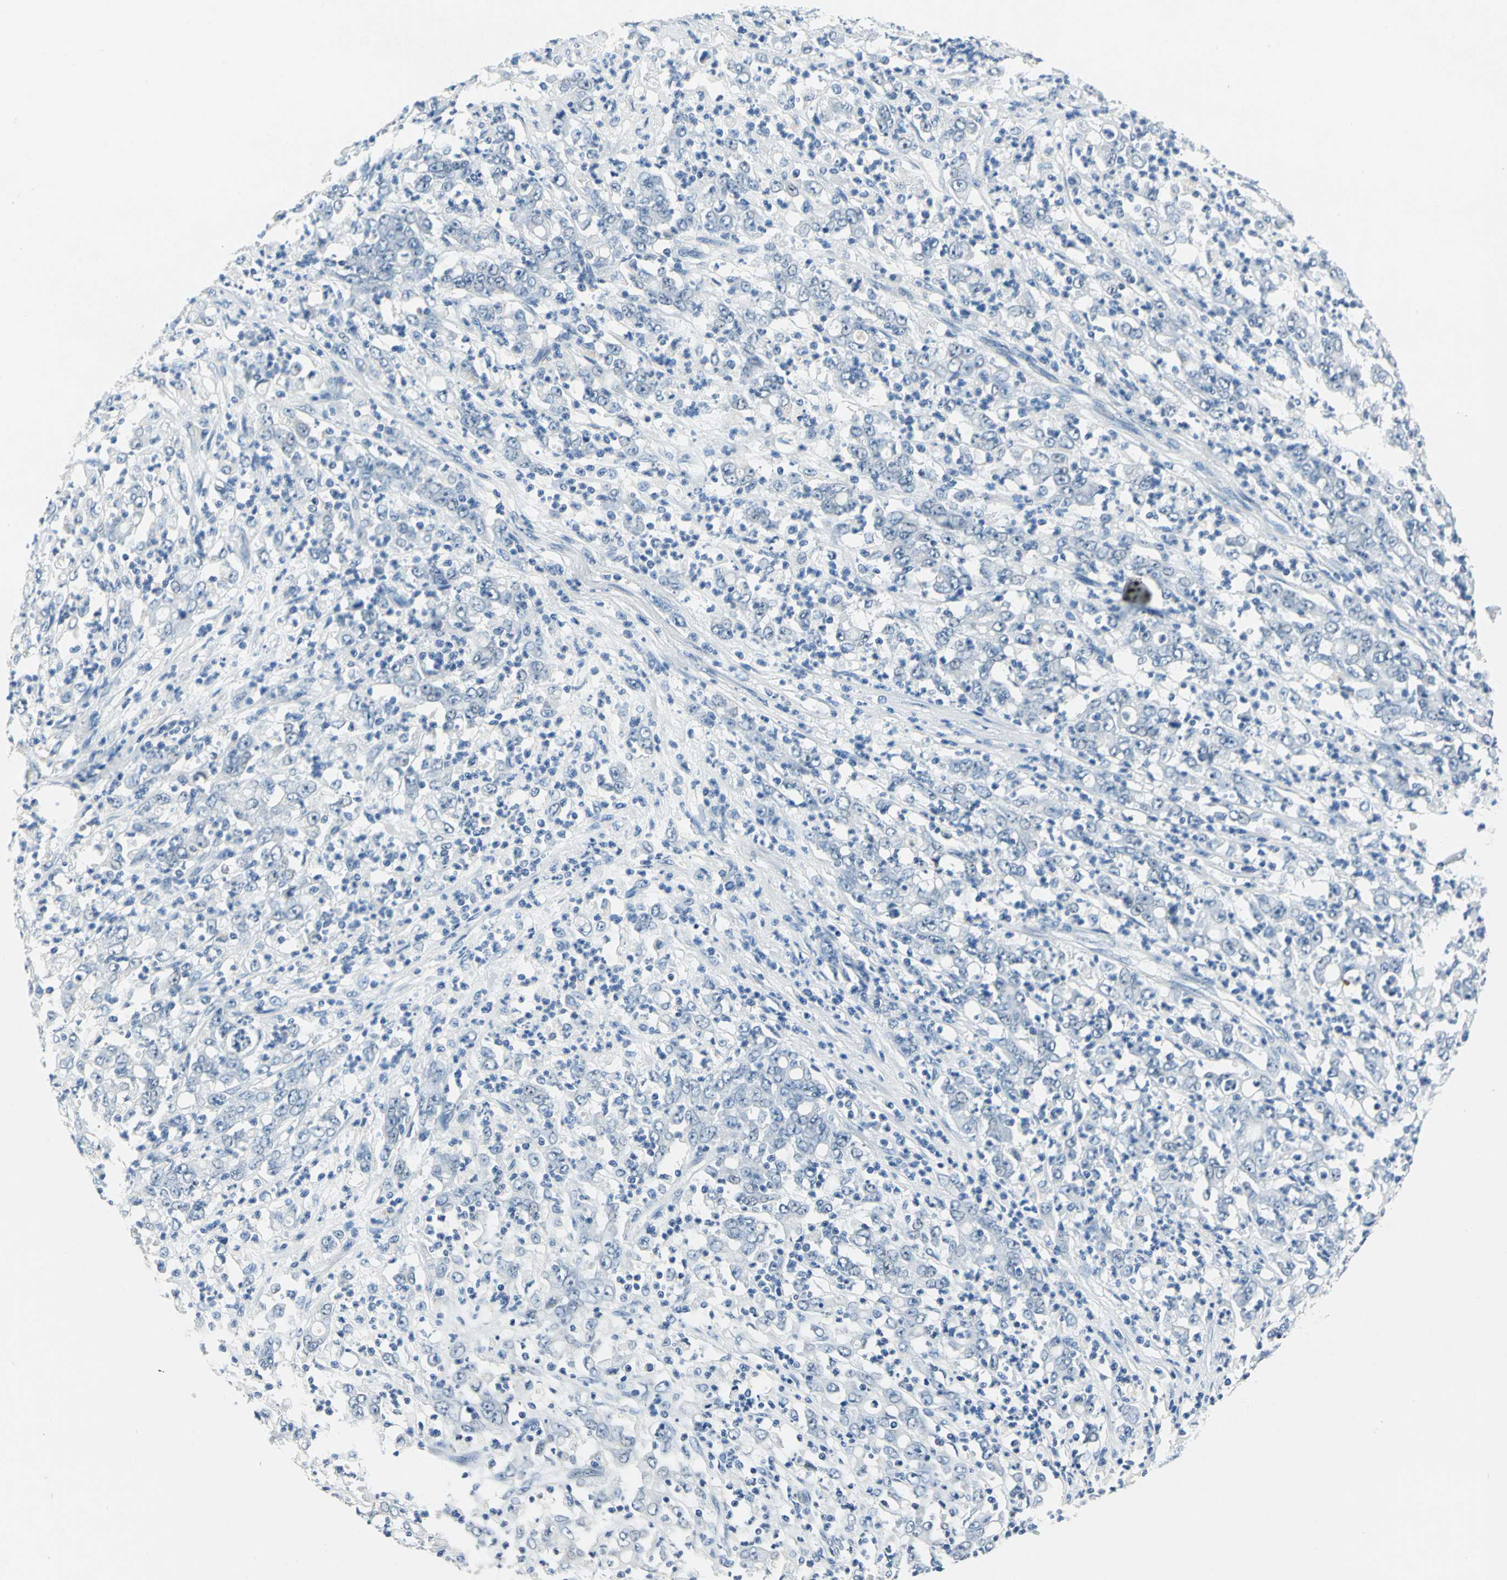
{"staining": {"intensity": "negative", "quantity": "none", "location": "none"}, "tissue": "stomach cancer", "cell_type": "Tumor cells", "image_type": "cancer", "snomed": [{"axis": "morphology", "description": "Adenocarcinoma, NOS"}, {"axis": "topography", "description": "Stomach, lower"}], "caption": "Tumor cells are negative for brown protein staining in stomach cancer (adenocarcinoma). Brightfield microscopy of immunohistochemistry stained with DAB (brown) and hematoxylin (blue), captured at high magnification.", "gene": "RAD17", "patient": {"sex": "female", "age": 71}}